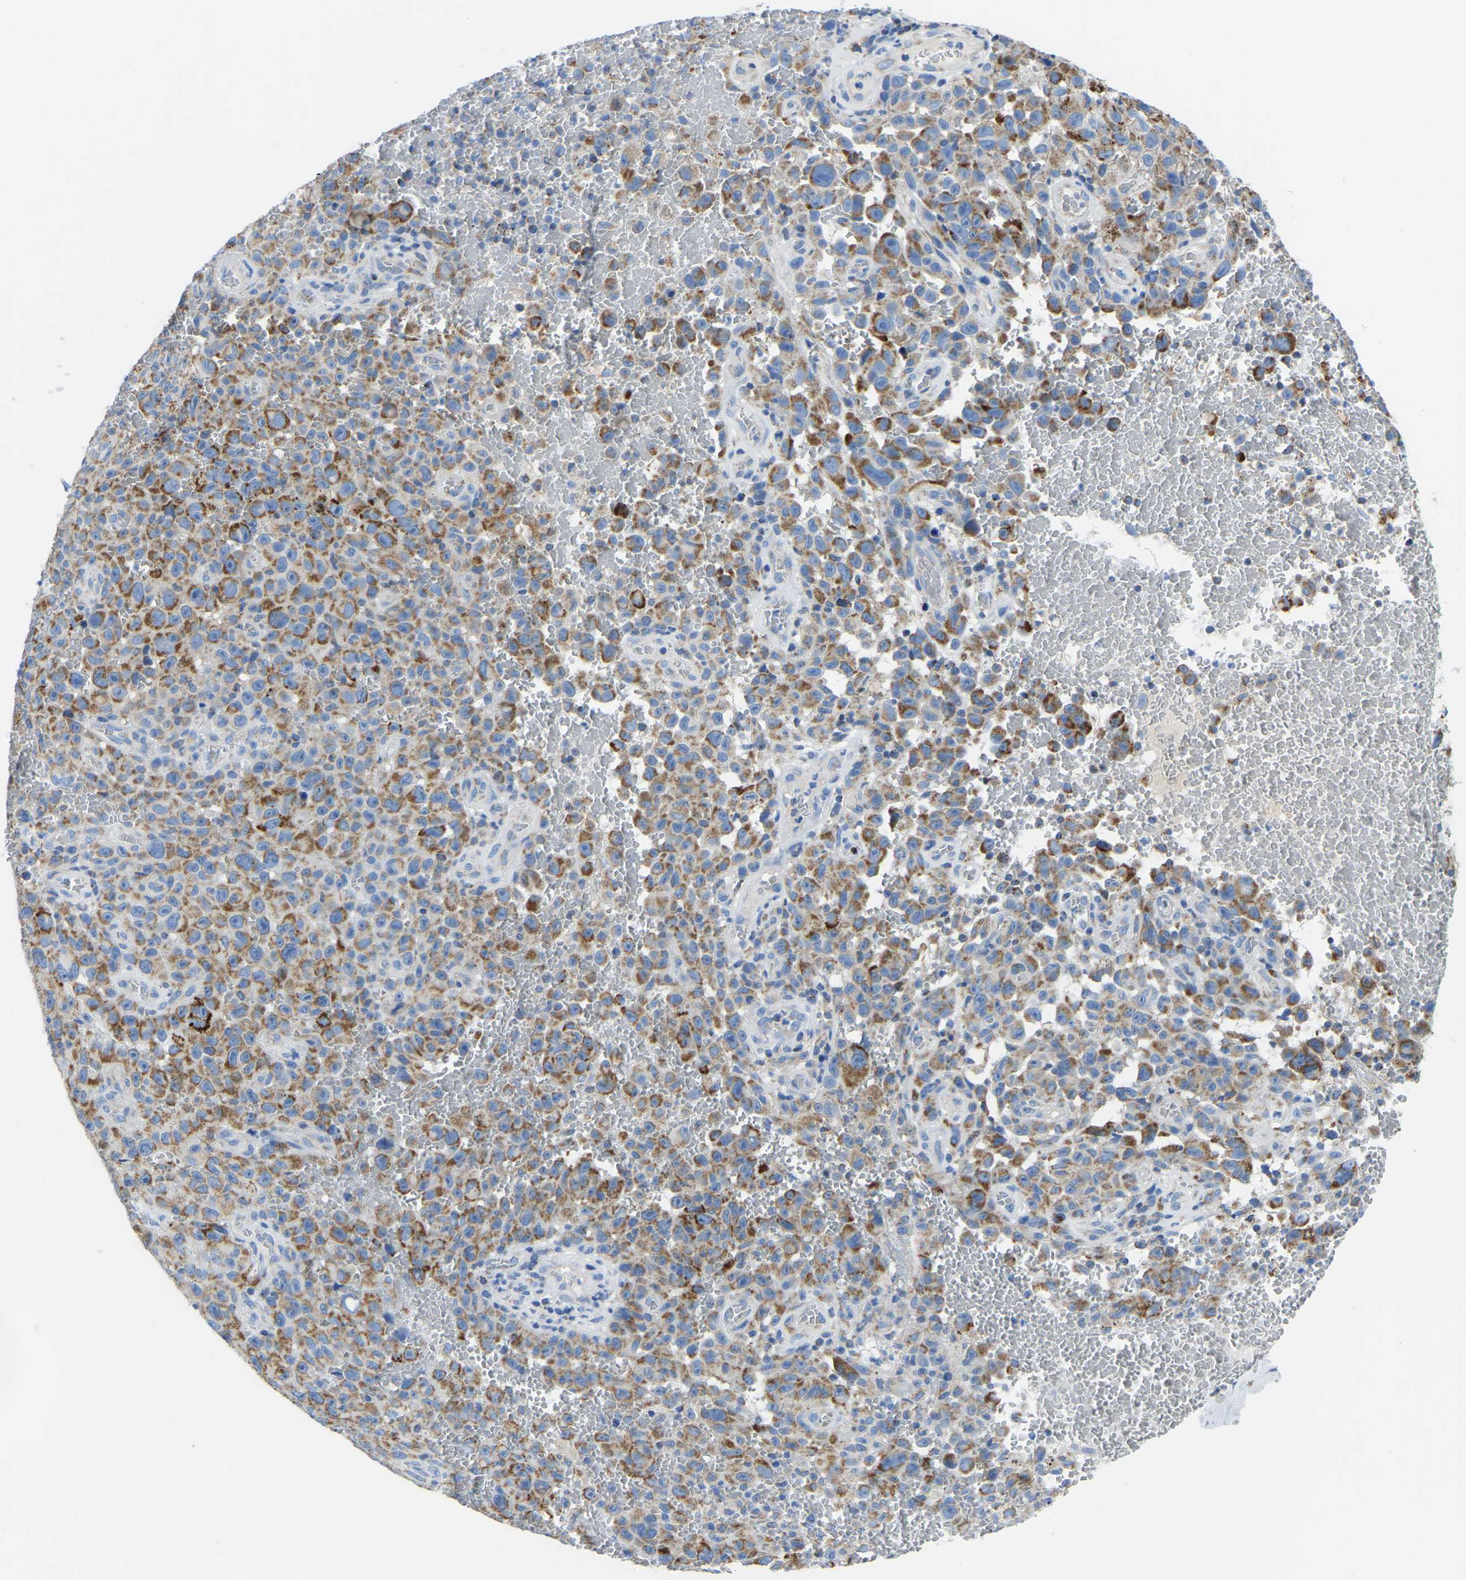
{"staining": {"intensity": "moderate", "quantity": ">75%", "location": "cytoplasmic/membranous"}, "tissue": "melanoma", "cell_type": "Tumor cells", "image_type": "cancer", "snomed": [{"axis": "morphology", "description": "Malignant melanoma, NOS"}, {"axis": "topography", "description": "Skin"}], "caption": "Immunohistochemical staining of human malignant melanoma shows medium levels of moderate cytoplasmic/membranous protein staining in approximately >75% of tumor cells.", "gene": "ETFA", "patient": {"sex": "female", "age": 82}}